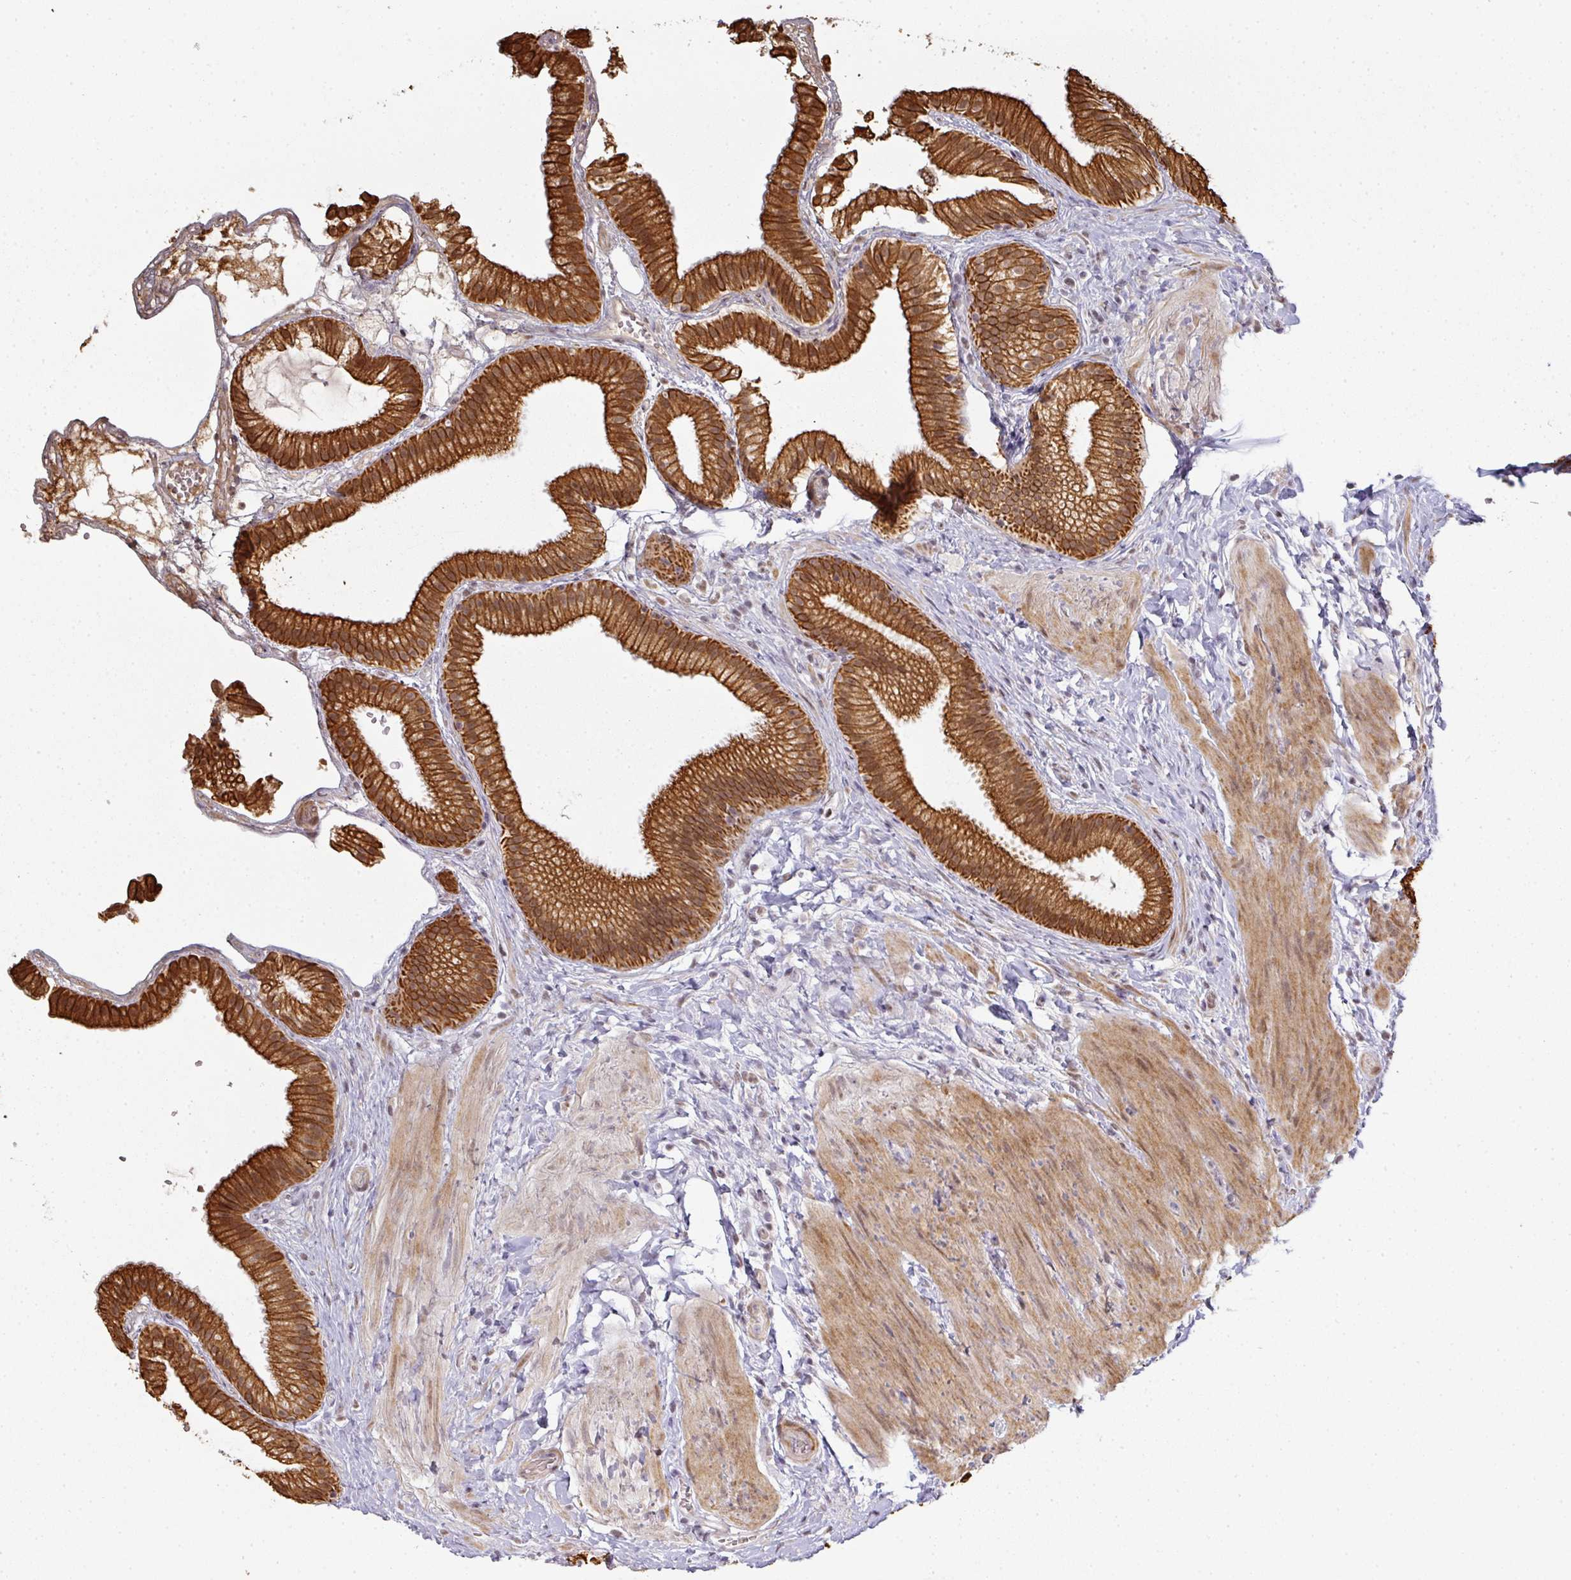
{"staining": {"intensity": "strong", "quantity": ">75%", "location": "cytoplasmic/membranous"}, "tissue": "gallbladder", "cell_type": "Glandular cells", "image_type": "normal", "snomed": [{"axis": "morphology", "description": "Normal tissue, NOS"}, {"axis": "topography", "description": "Gallbladder"}], "caption": "A brown stain highlights strong cytoplasmic/membranous positivity of a protein in glandular cells of normal gallbladder.", "gene": "GTF2H3", "patient": {"sex": "female", "age": 63}}